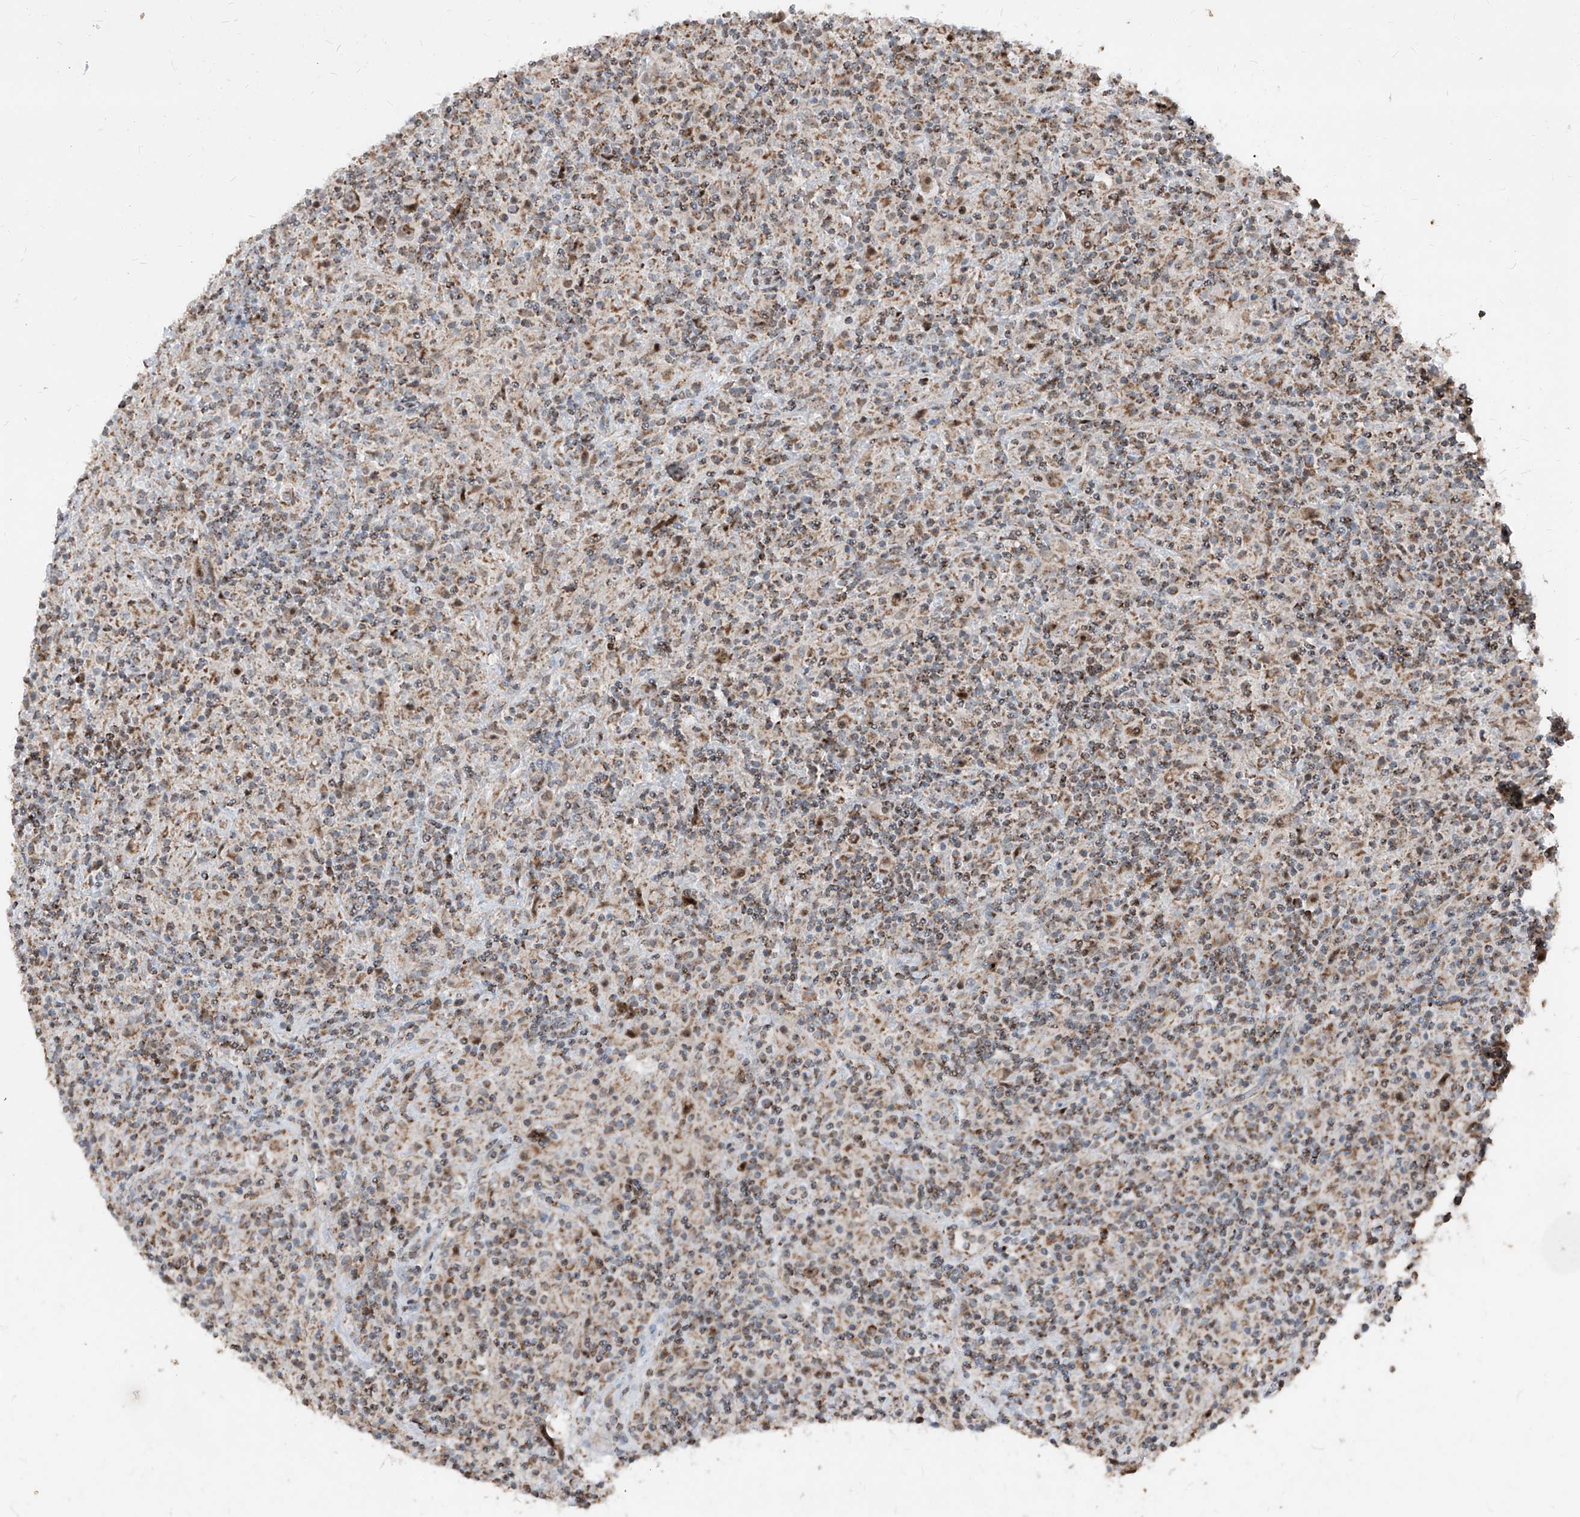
{"staining": {"intensity": "weak", "quantity": ">75%", "location": "cytoplasmic/membranous,nuclear"}, "tissue": "lymphoma", "cell_type": "Tumor cells", "image_type": "cancer", "snomed": [{"axis": "morphology", "description": "Hodgkin's disease, NOS"}, {"axis": "topography", "description": "Lymph node"}], "caption": "Tumor cells demonstrate low levels of weak cytoplasmic/membranous and nuclear positivity in about >75% of cells in human lymphoma. (DAB IHC, brown staining for protein, blue staining for nuclei).", "gene": "NDUFB3", "patient": {"sex": "male", "age": 70}}